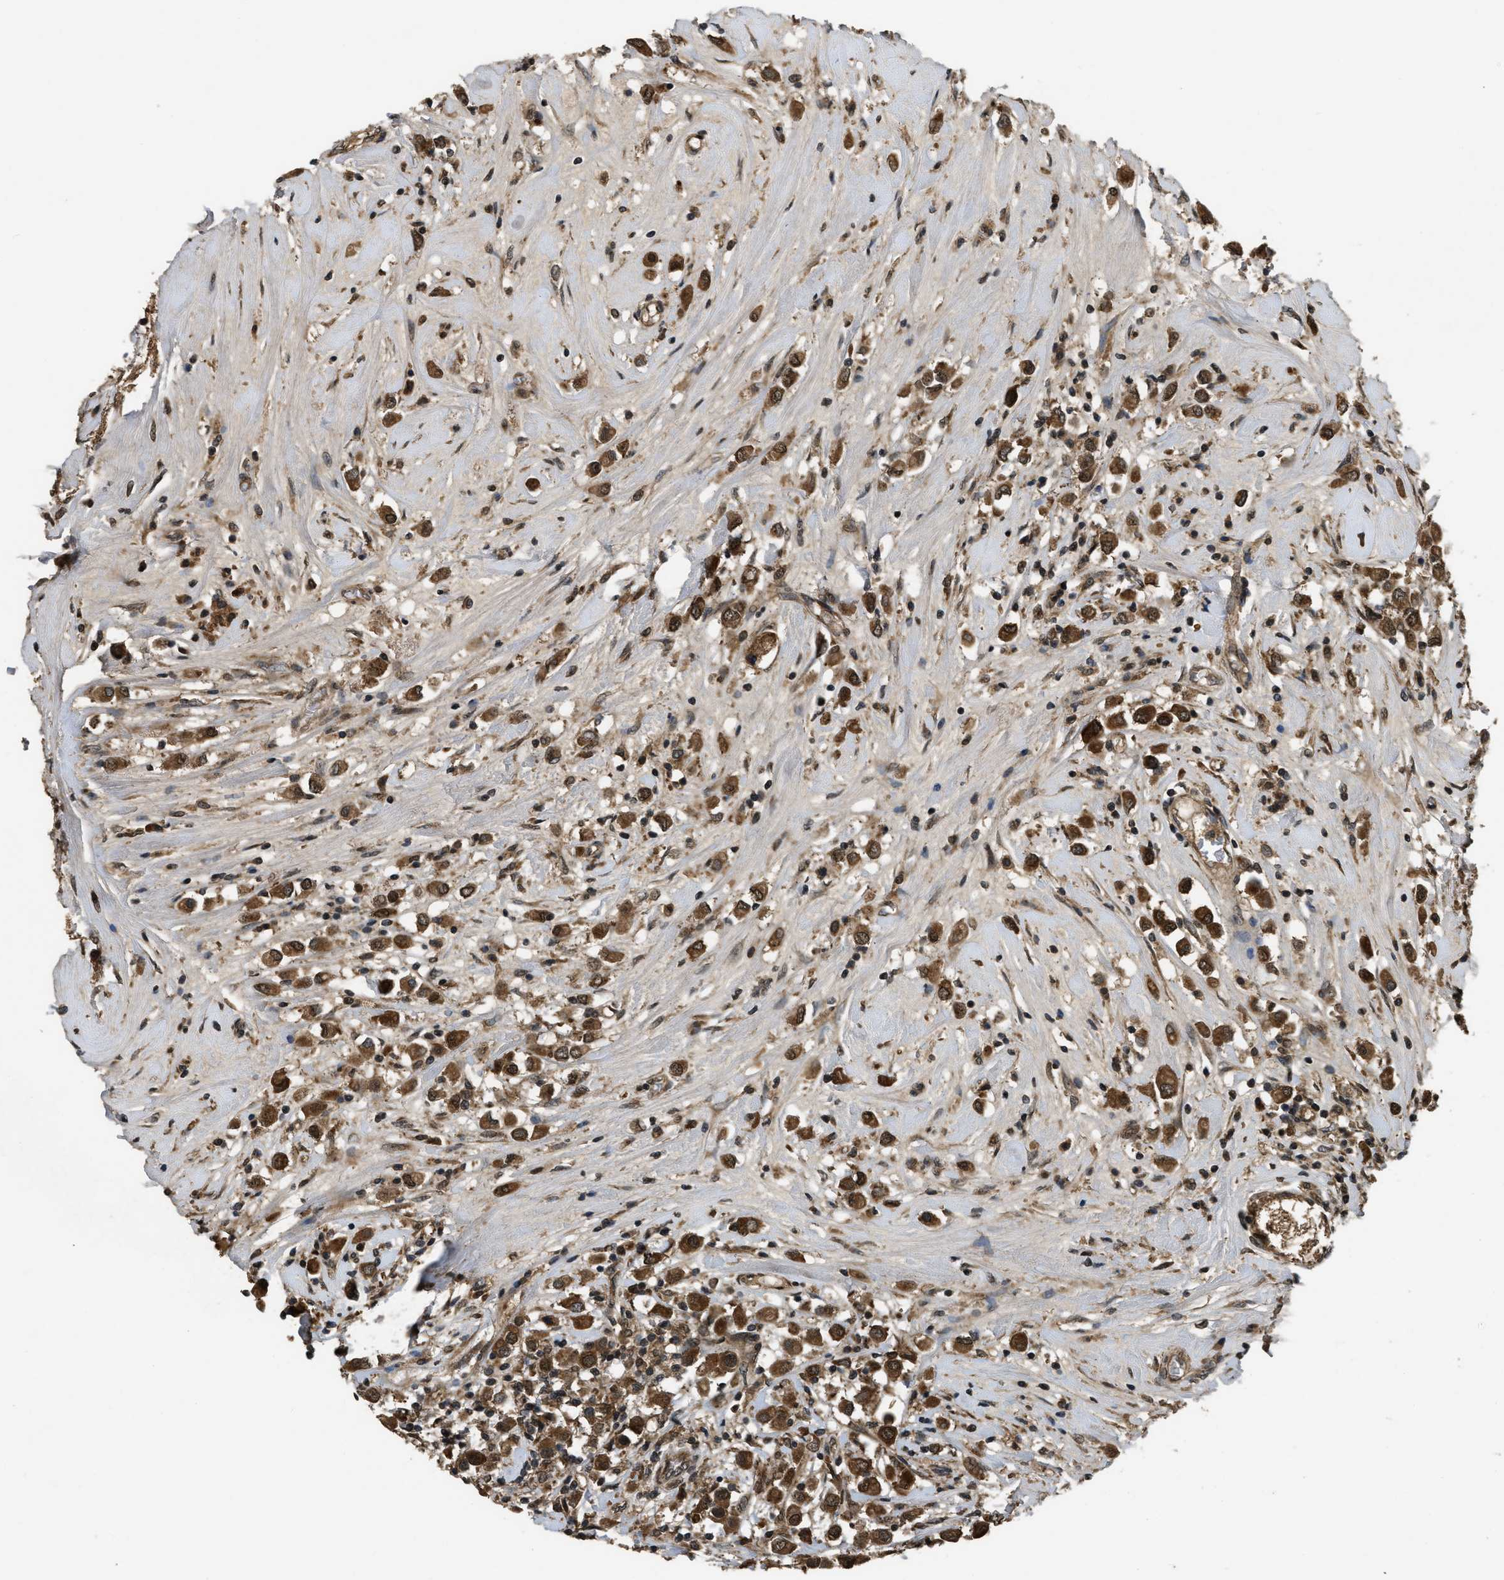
{"staining": {"intensity": "strong", "quantity": ">75%", "location": "cytoplasmic/membranous,nuclear"}, "tissue": "breast cancer", "cell_type": "Tumor cells", "image_type": "cancer", "snomed": [{"axis": "morphology", "description": "Duct carcinoma"}, {"axis": "topography", "description": "Breast"}], "caption": "Breast cancer tissue exhibits strong cytoplasmic/membranous and nuclear expression in about >75% of tumor cells, visualized by immunohistochemistry. The staining was performed using DAB (3,3'-diaminobenzidine), with brown indicating positive protein expression. Nuclei are stained blue with hematoxylin.", "gene": "SPTLC1", "patient": {"sex": "female", "age": 61}}